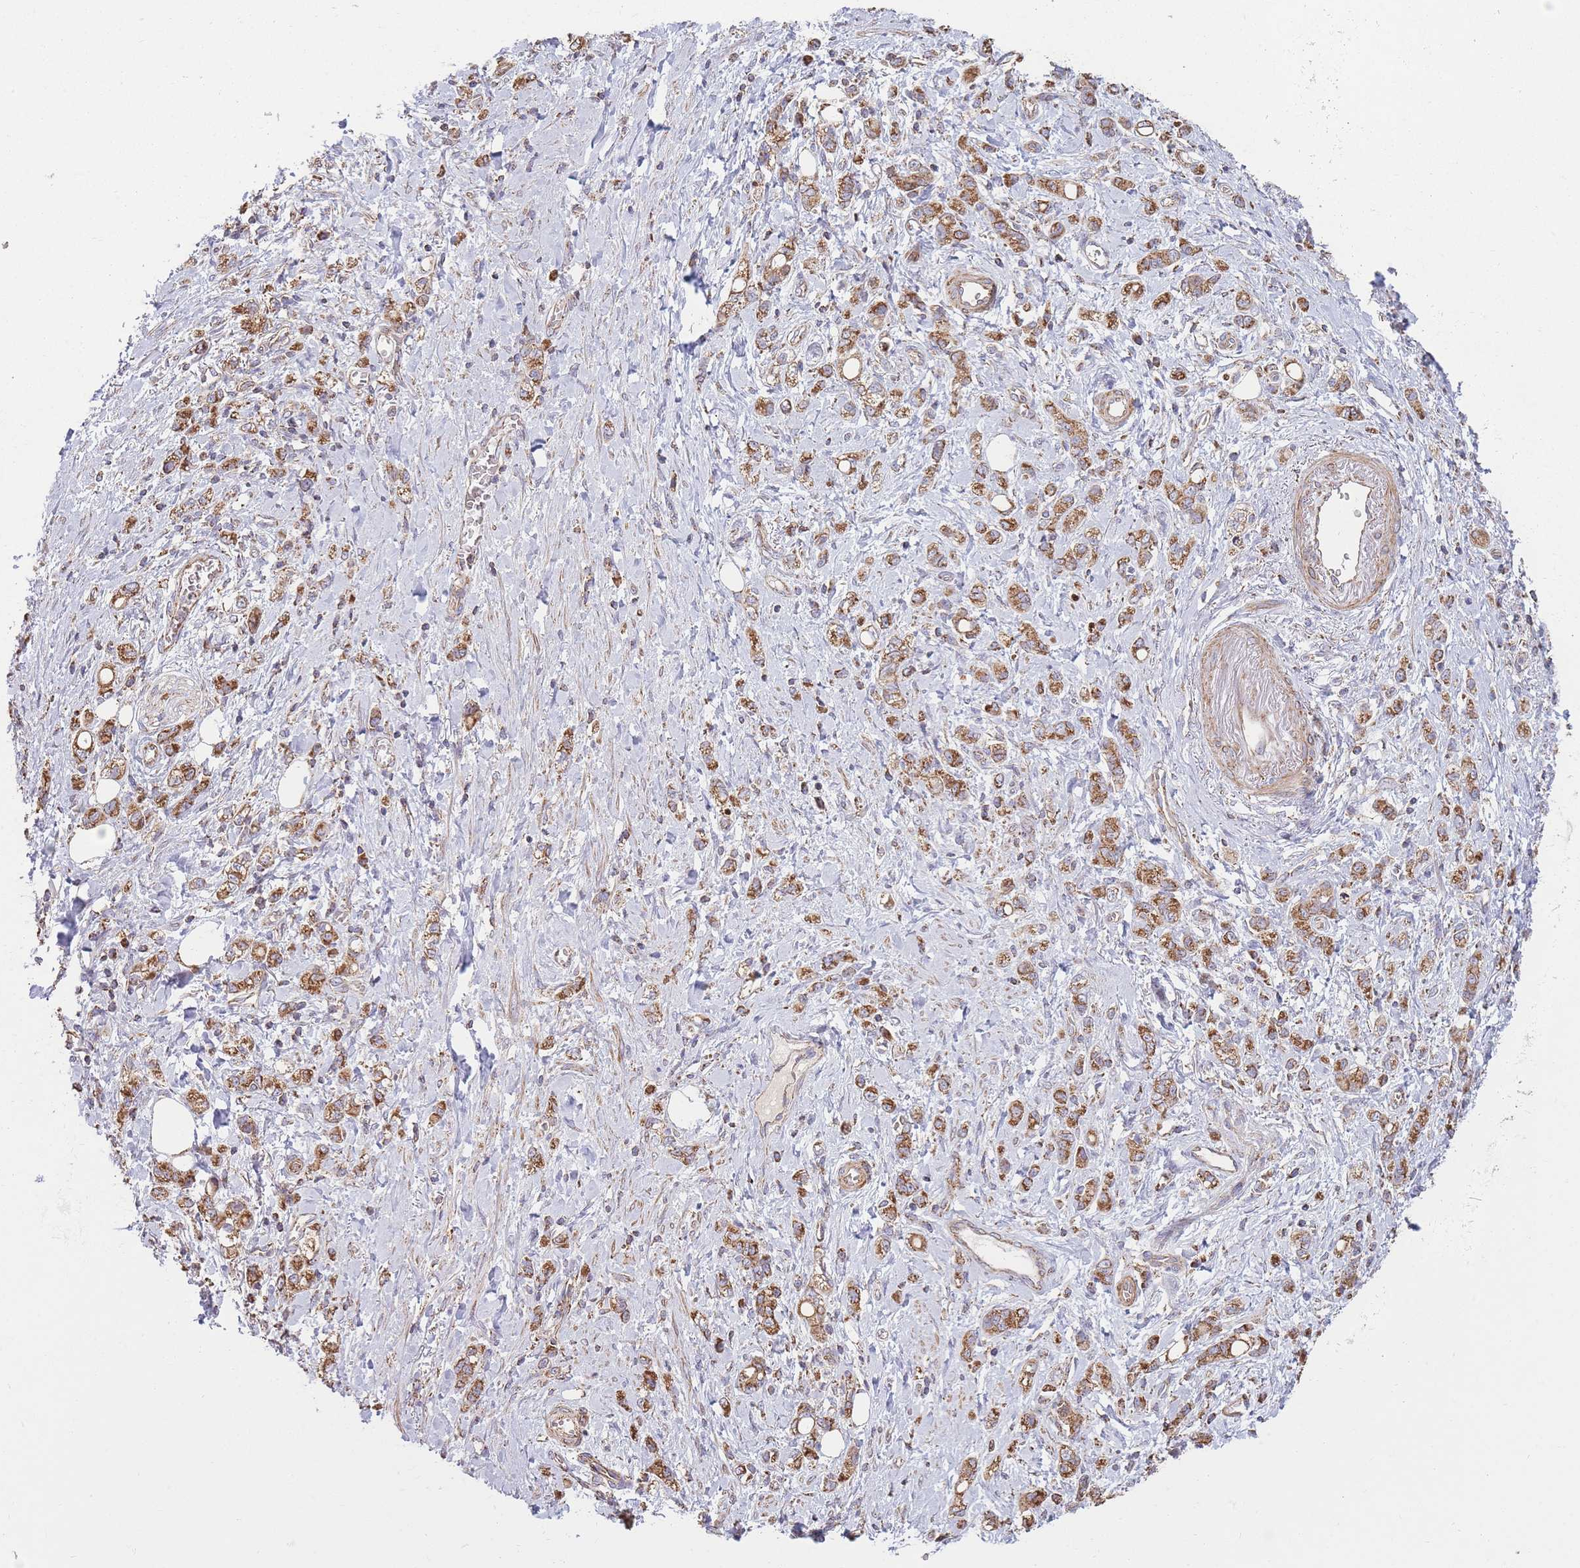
{"staining": {"intensity": "moderate", "quantity": ">75%", "location": "cytoplasmic/membranous"}, "tissue": "stomach cancer", "cell_type": "Tumor cells", "image_type": "cancer", "snomed": [{"axis": "morphology", "description": "Adenocarcinoma, NOS"}, {"axis": "topography", "description": "Stomach"}], "caption": "Protein expression analysis of stomach adenocarcinoma exhibits moderate cytoplasmic/membranous positivity in about >75% of tumor cells.", "gene": "KIF16B", "patient": {"sex": "male", "age": 77}}